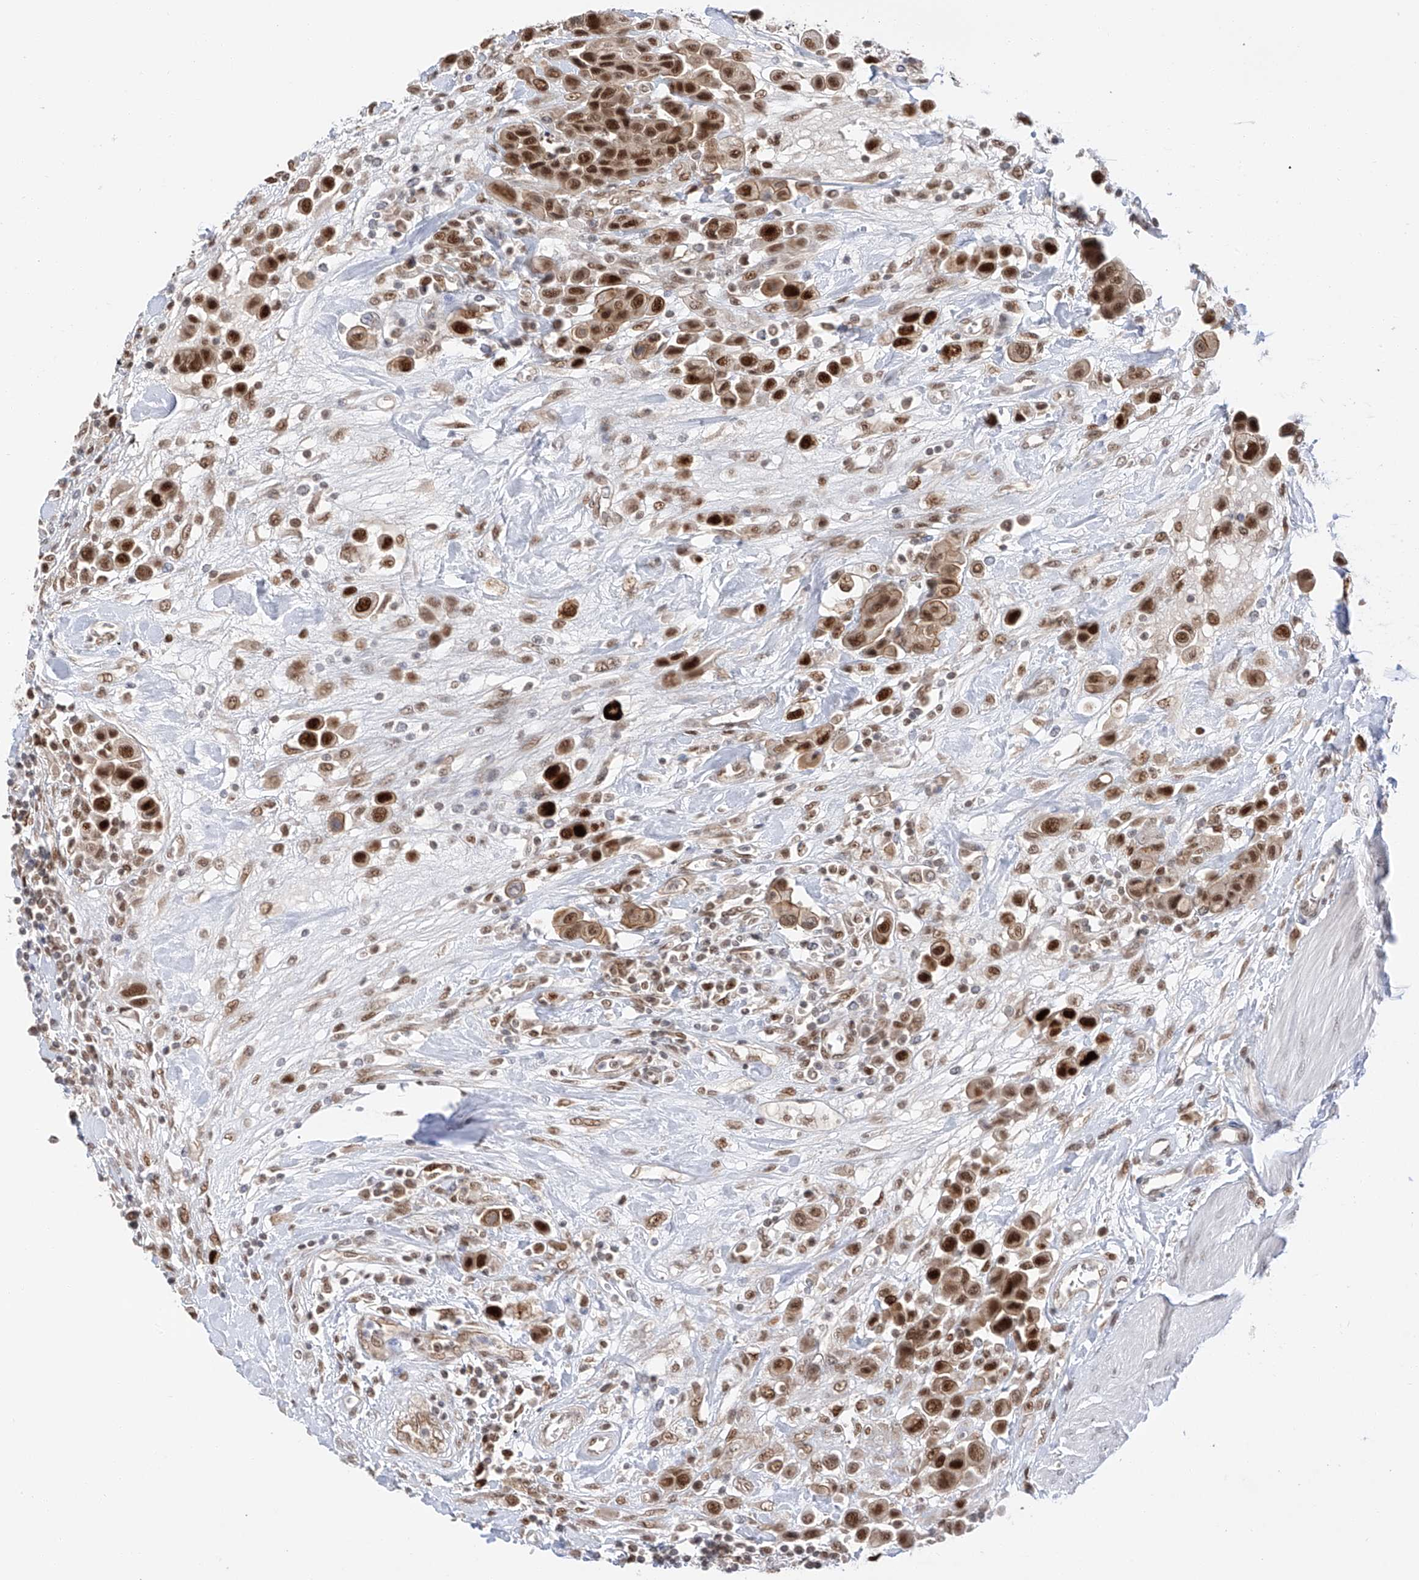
{"staining": {"intensity": "strong", "quantity": ">75%", "location": "nuclear"}, "tissue": "urothelial cancer", "cell_type": "Tumor cells", "image_type": "cancer", "snomed": [{"axis": "morphology", "description": "Urothelial carcinoma, High grade"}, {"axis": "topography", "description": "Urinary bladder"}], "caption": "Immunohistochemistry image of neoplastic tissue: urothelial cancer stained using IHC reveals high levels of strong protein expression localized specifically in the nuclear of tumor cells, appearing as a nuclear brown color.", "gene": "POGK", "patient": {"sex": "male", "age": 50}}